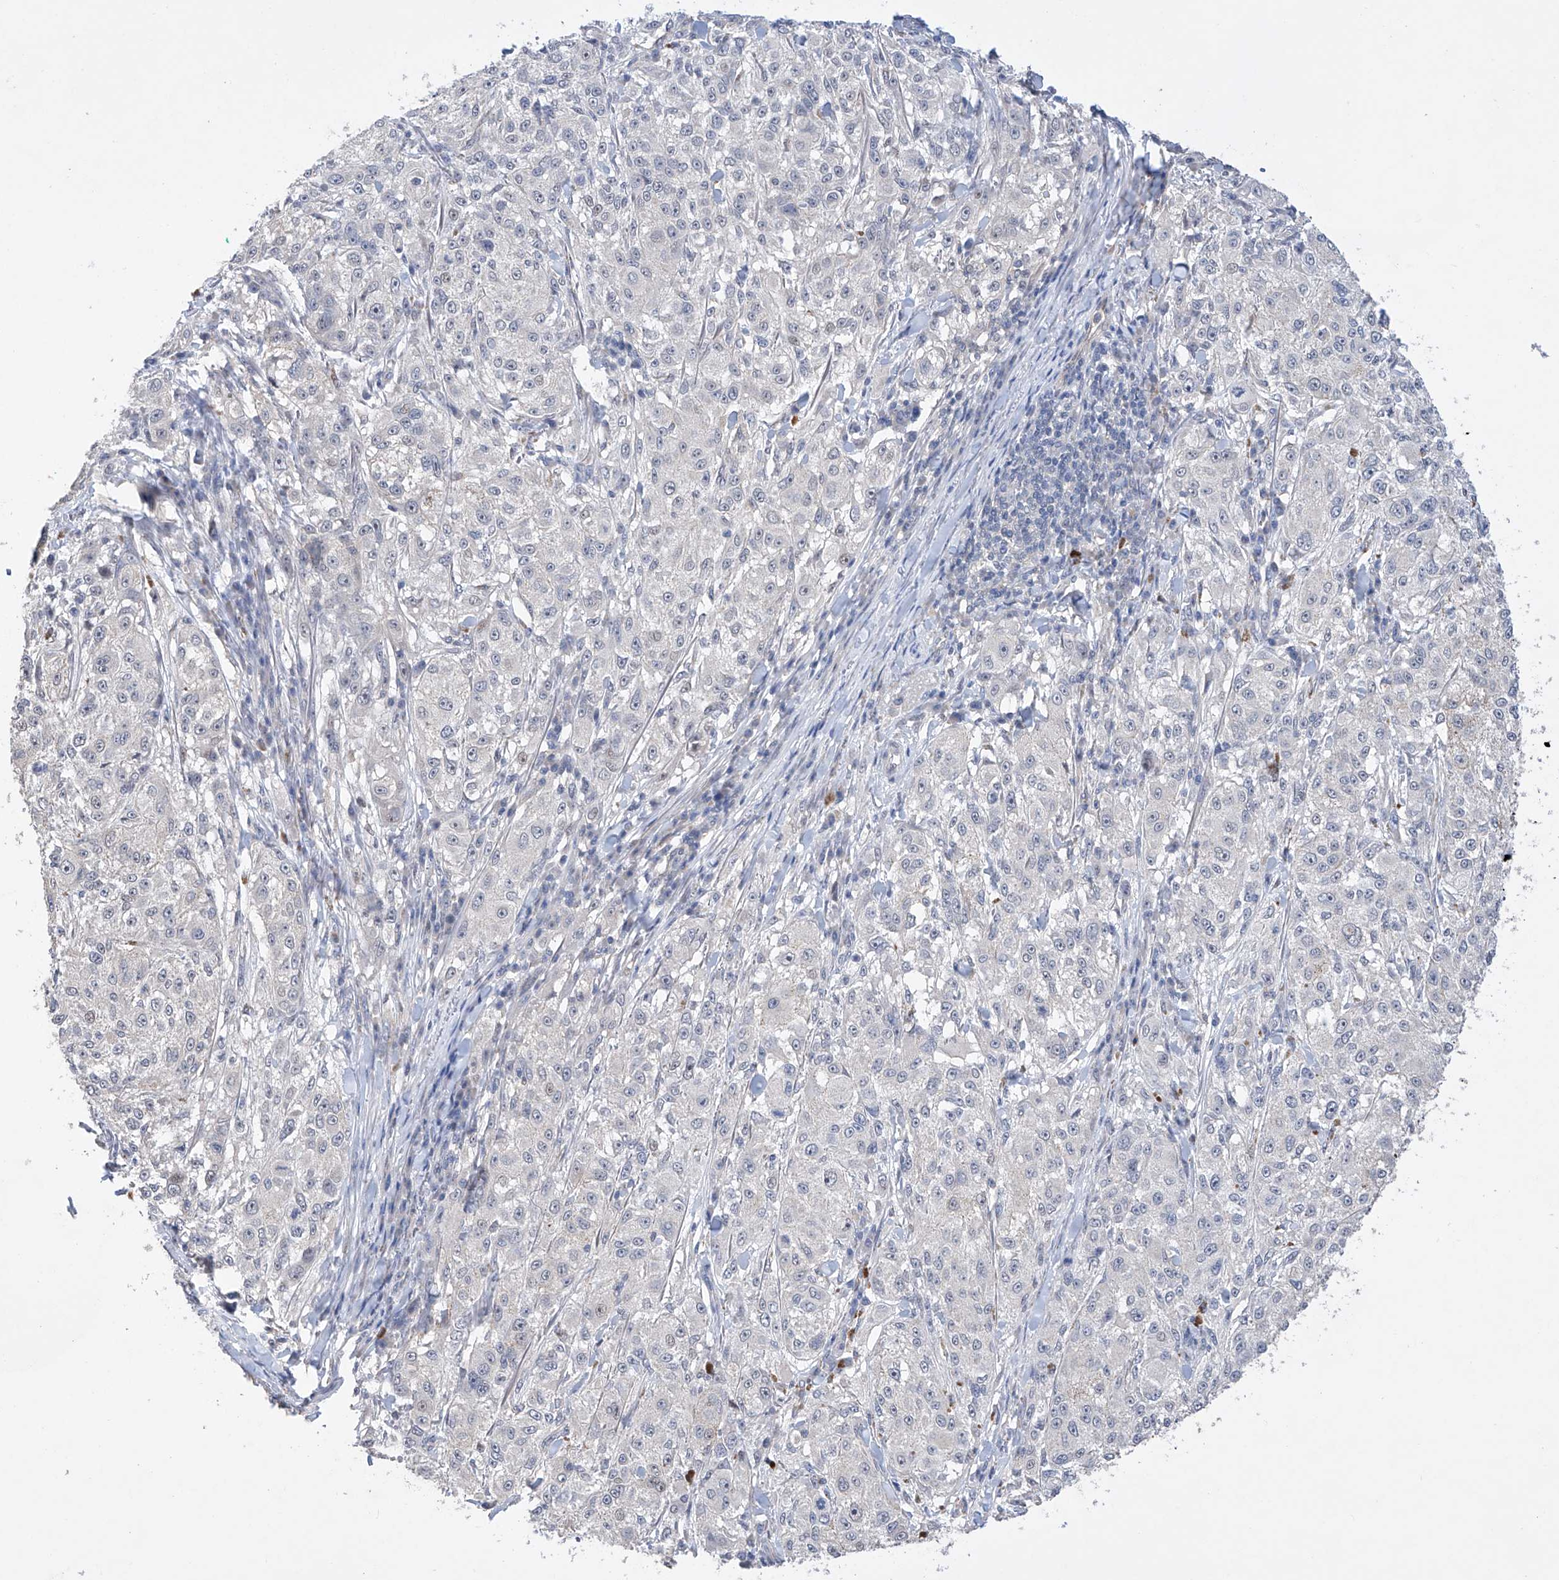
{"staining": {"intensity": "negative", "quantity": "none", "location": "none"}, "tissue": "melanoma", "cell_type": "Tumor cells", "image_type": "cancer", "snomed": [{"axis": "morphology", "description": "Necrosis, NOS"}, {"axis": "morphology", "description": "Malignant melanoma, NOS"}, {"axis": "topography", "description": "Skin"}], "caption": "There is no significant expression in tumor cells of malignant melanoma.", "gene": "AFG1L", "patient": {"sex": "female", "age": 87}}